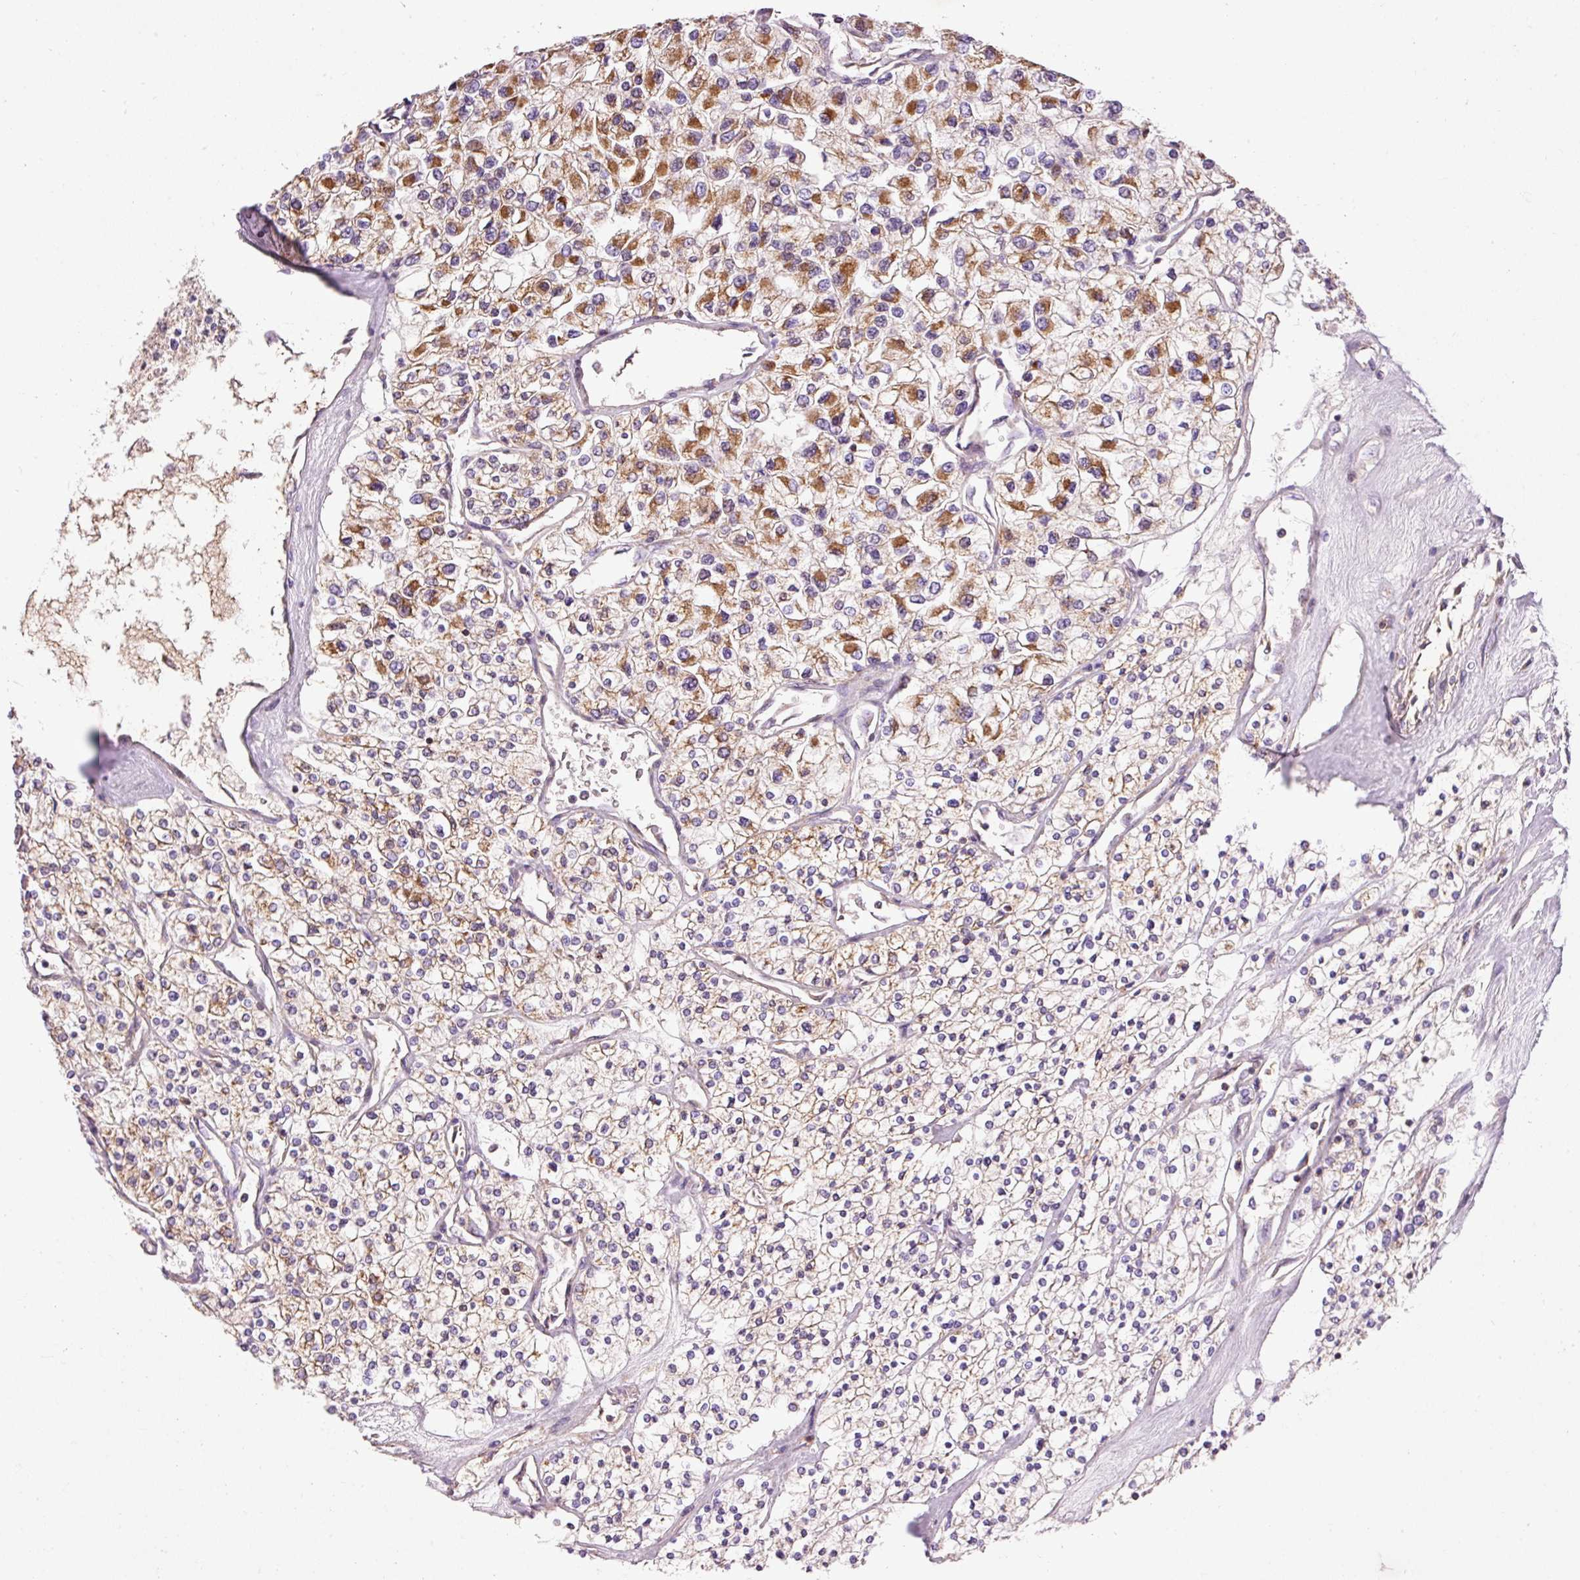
{"staining": {"intensity": "moderate", "quantity": "25%-75%", "location": "cytoplasmic/membranous"}, "tissue": "renal cancer", "cell_type": "Tumor cells", "image_type": "cancer", "snomed": [{"axis": "morphology", "description": "Adenocarcinoma, NOS"}, {"axis": "topography", "description": "Kidney"}], "caption": "Moderate cytoplasmic/membranous staining is appreciated in approximately 25%-75% of tumor cells in renal cancer.", "gene": "IMMT", "patient": {"sex": "male", "age": 80}}